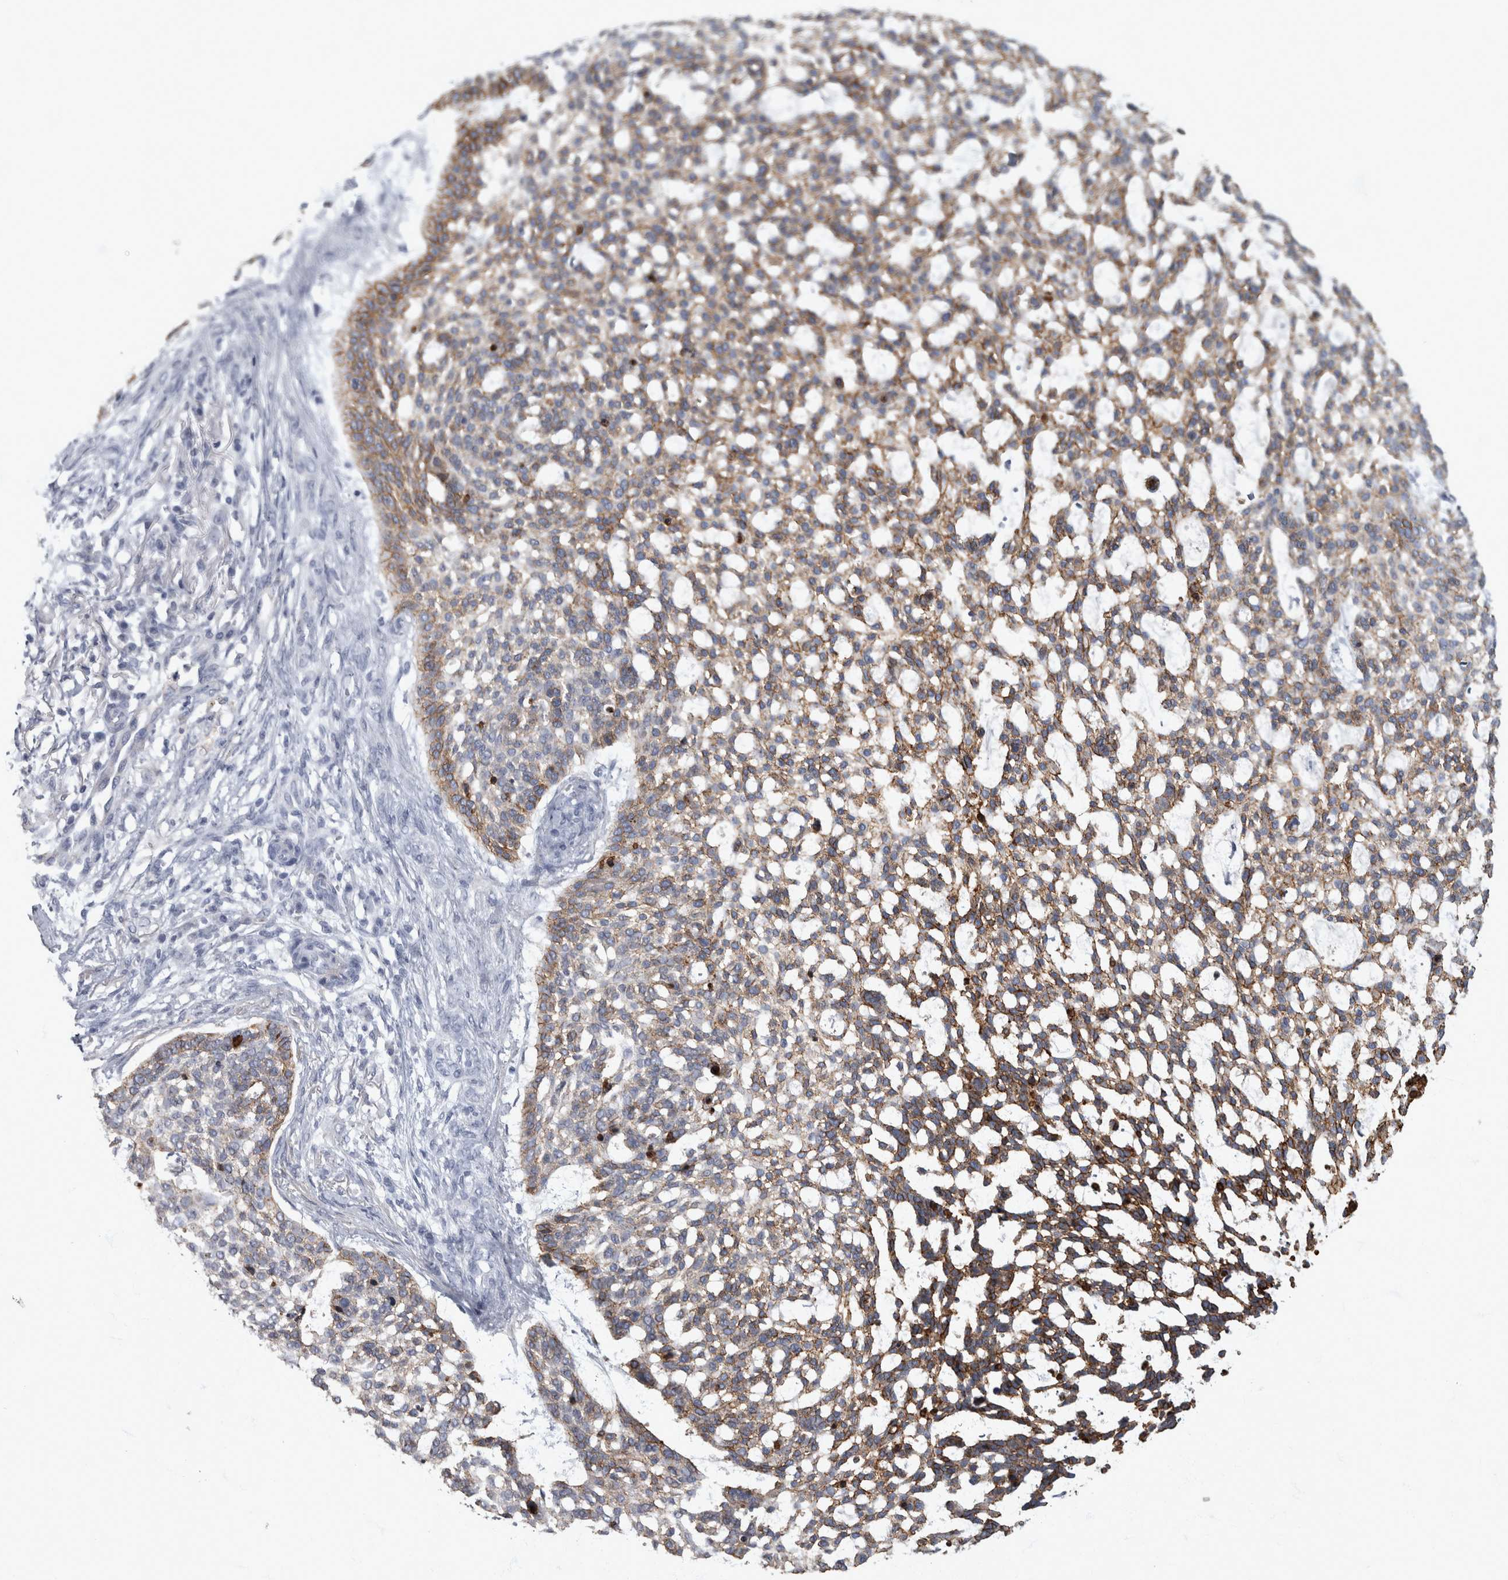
{"staining": {"intensity": "moderate", "quantity": ">75%", "location": "cytoplasmic/membranous"}, "tissue": "skin cancer", "cell_type": "Tumor cells", "image_type": "cancer", "snomed": [{"axis": "morphology", "description": "Basal cell carcinoma"}, {"axis": "topography", "description": "Skin"}], "caption": "Skin cancer tissue exhibits moderate cytoplasmic/membranous staining in about >75% of tumor cells, visualized by immunohistochemistry. Immunohistochemistry (ihc) stains the protein of interest in brown and the nuclei are stained blue.", "gene": "DSG2", "patient": {"sex": "female", "age": 64}}